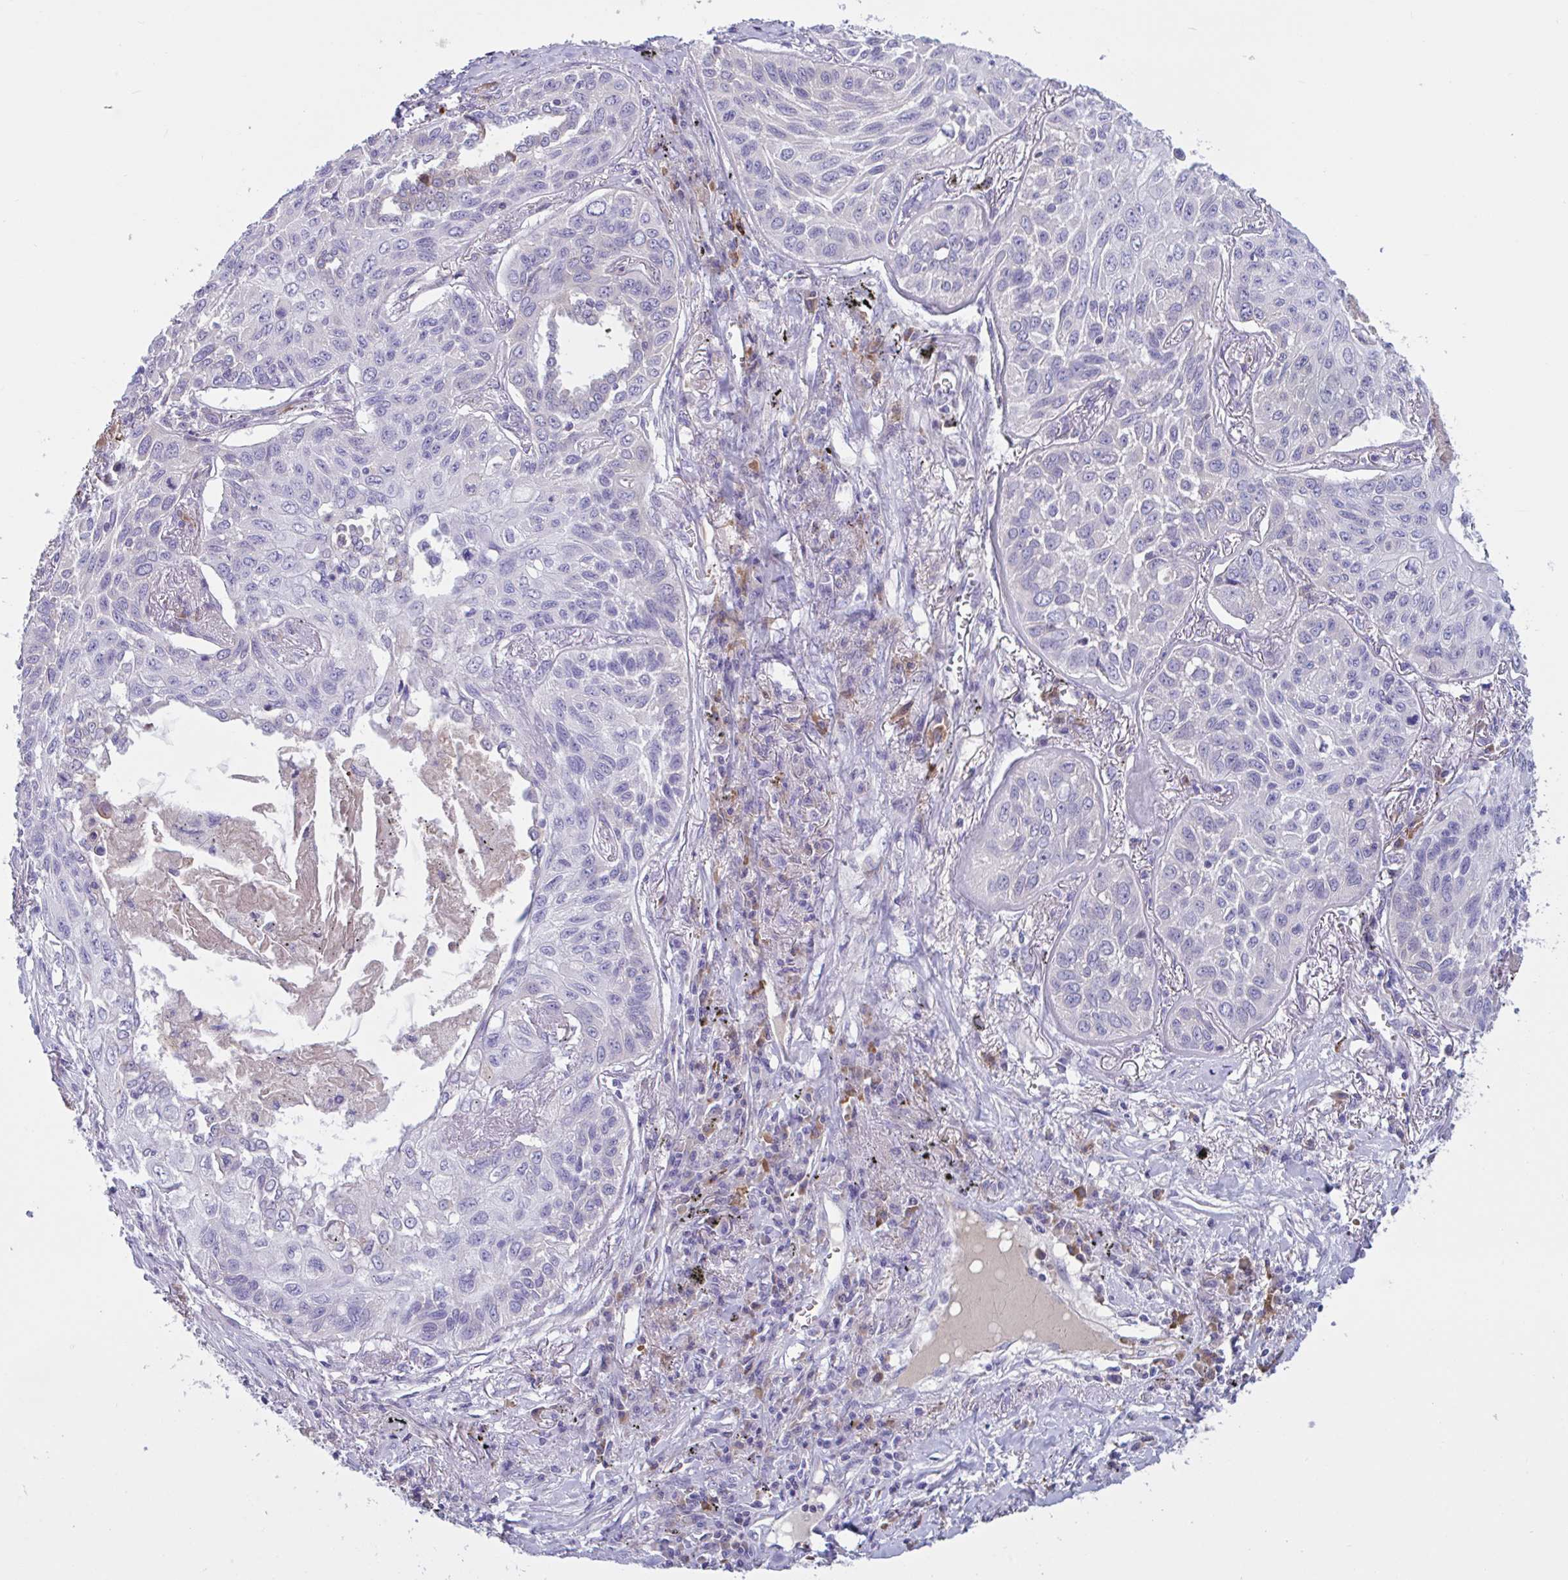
{"staining": {"intensity": "negative", "quantity": "none", "location": "none"}, "tissue": "lung cancer", "cell_type": "Tumor cells", "image_type": "cancer", "snomed": [{"axis": "morphology", "description": "Squamous cell carcinoma, NOS"}, {"axis": "topography", "description": "Lung"}], "caption": "Tumor cells show no significant expression in lung cancer (squamous cell carcinoma).", "gene": "MS4A14", "patient": {"sex": "male", "age": 75}}